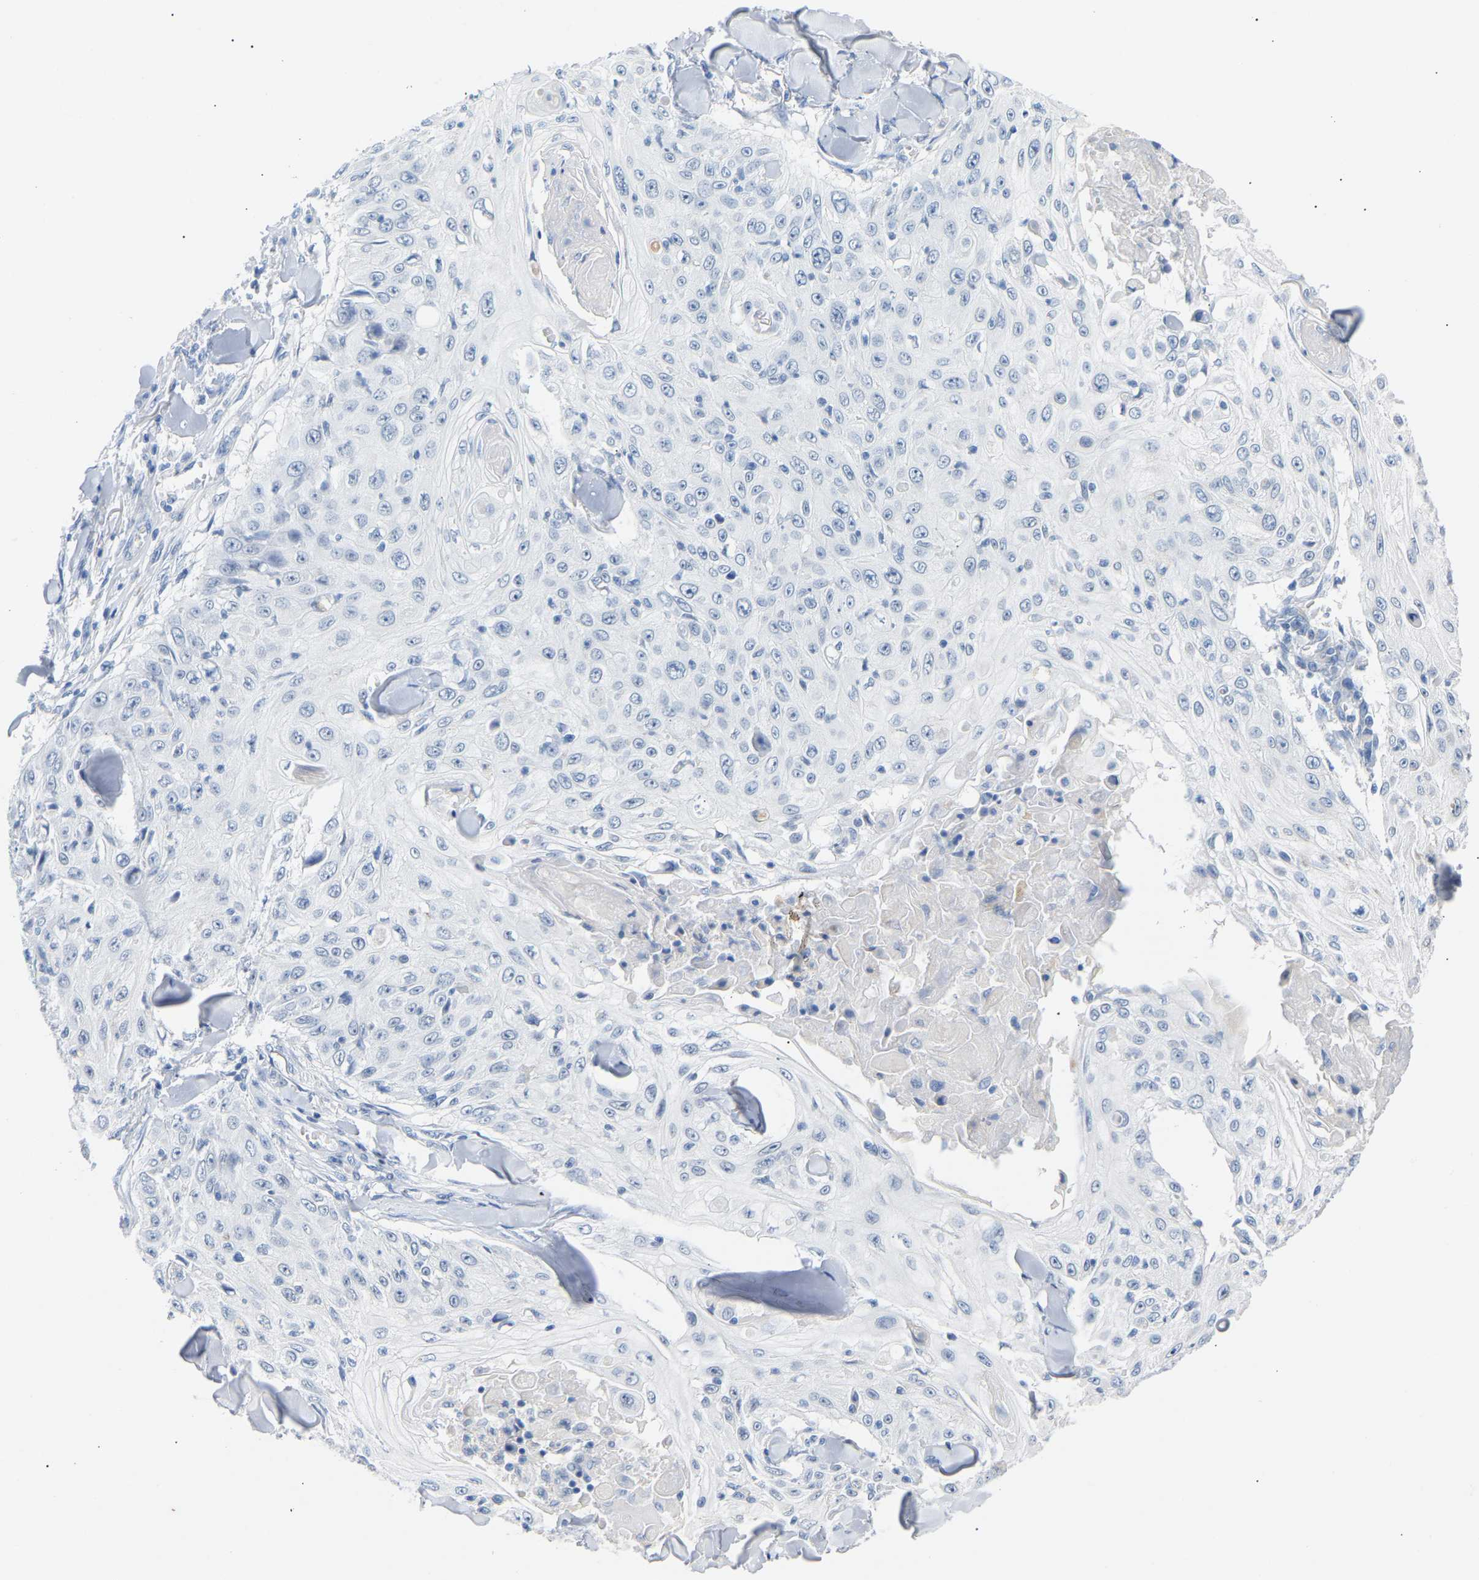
{"staining": {"intensity": "negative", "quantity": "none", "location": "none"}, "tissue": "skin cancer", "cell_type": "Tumor cells", "image_type": "cancer", "snomed": [{"axis": "morphology", "description": "Squamous cell carcinoma, NOS"}, {"axis": "topography", "description": "Skin"}], "caption": "Squamous cell carcinoma (skin) was stained to show a protein in brown. There is no significant positivity in tumor cells.", "gene": "PEX1", "patient": {"sex": "male", "age": 86}}